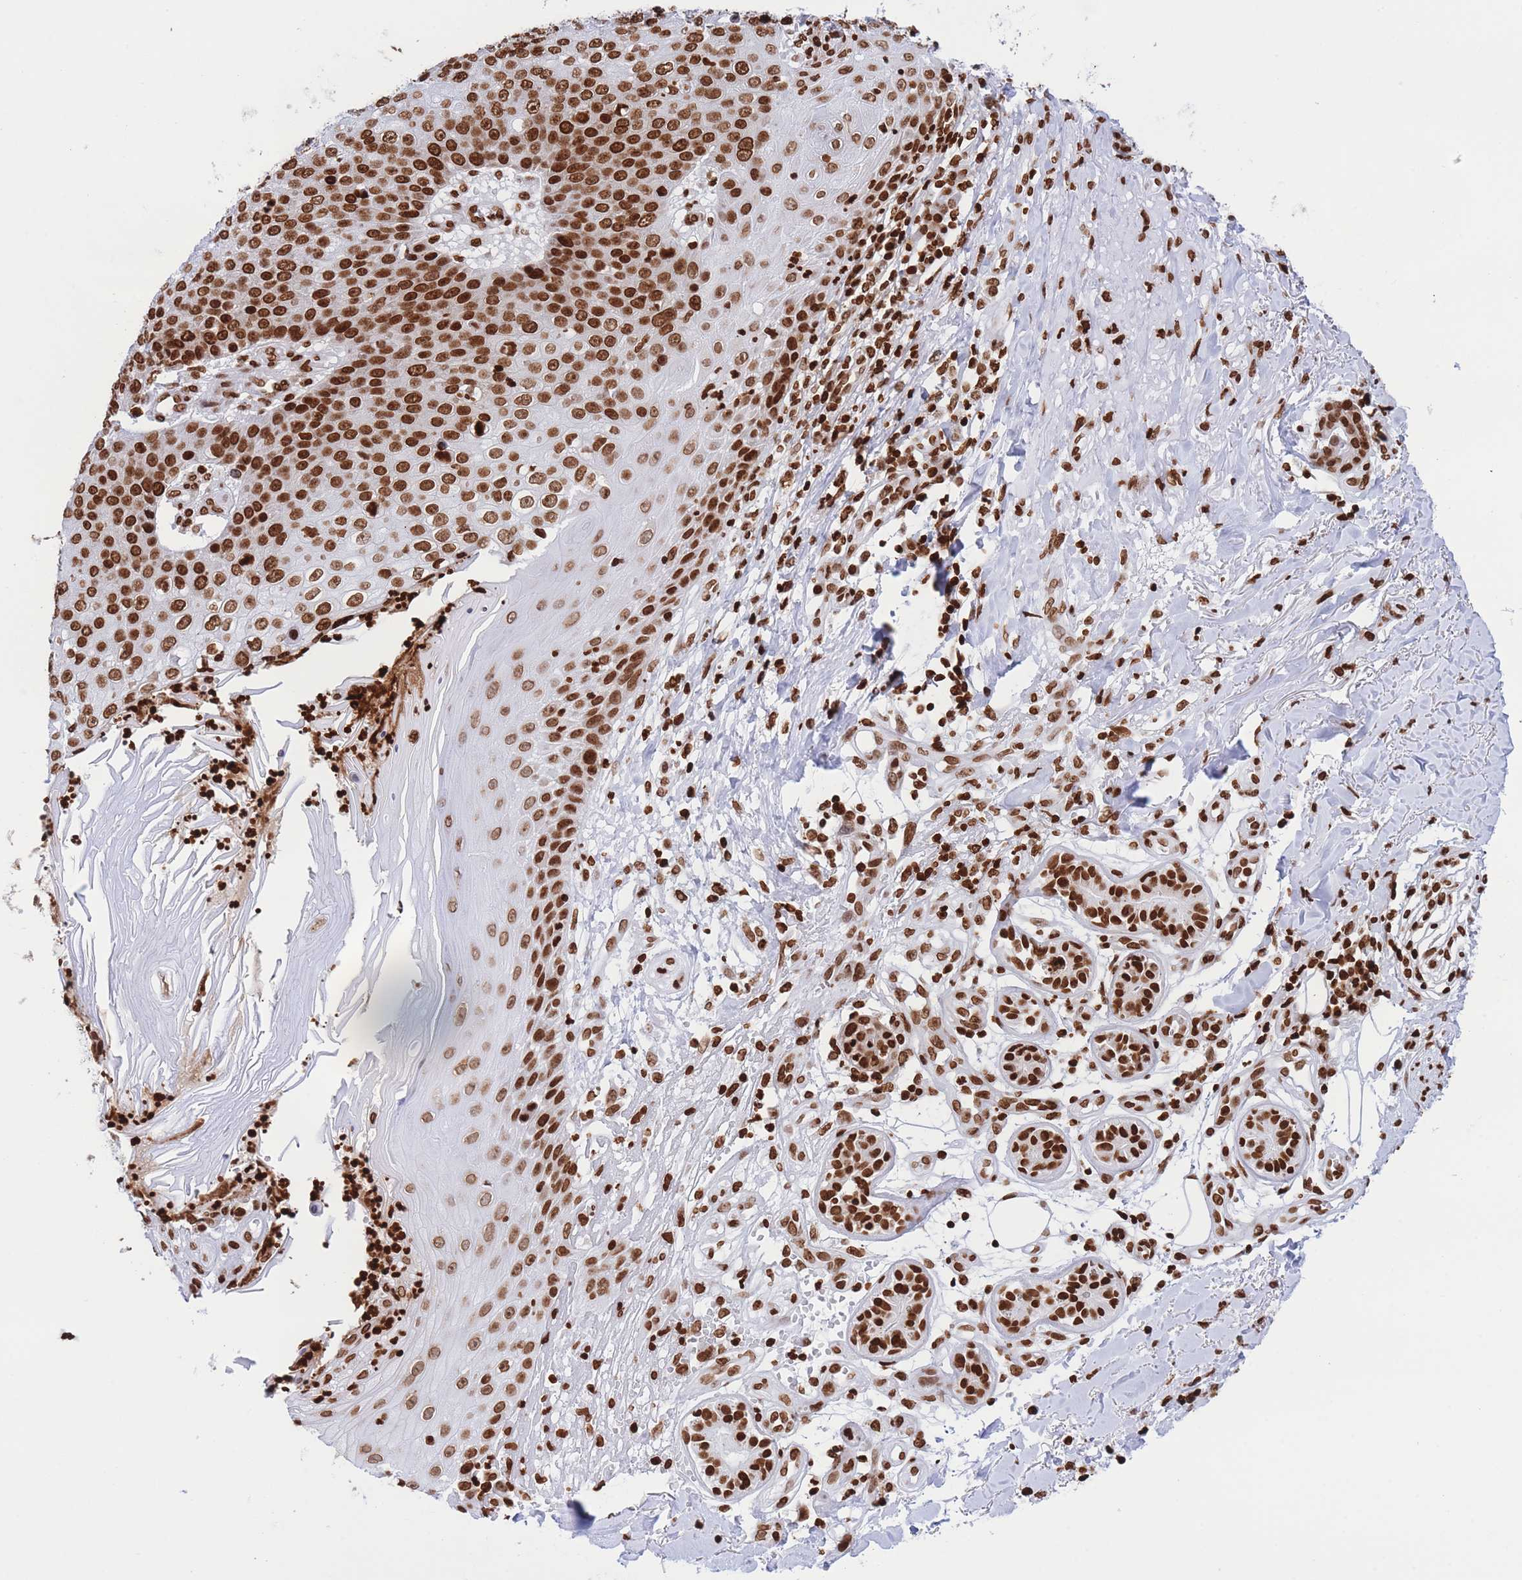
{"staining": {"intensity": "strong", "quantity": ">75%", "location": "nuclear"}, "tissue": "skin cancer", "cell_type": "Tumor cells", "image_type": "cancer", "snomed": [{"axis": "morphology", "description": "Squamous cell carcinoma, NOS"}, {"axis": "topography", "description": "Skin"}], "caption": "Immunohistochemical staining of skin squamous cell carcinoma exhibits strong nuclear protein expression in approximately >75% of tumor cells. The protein is shown in brown color, while the nuclei are stained blue.", "gene": "H2BC11", "patient": {"sex": "male", "age": 71}}